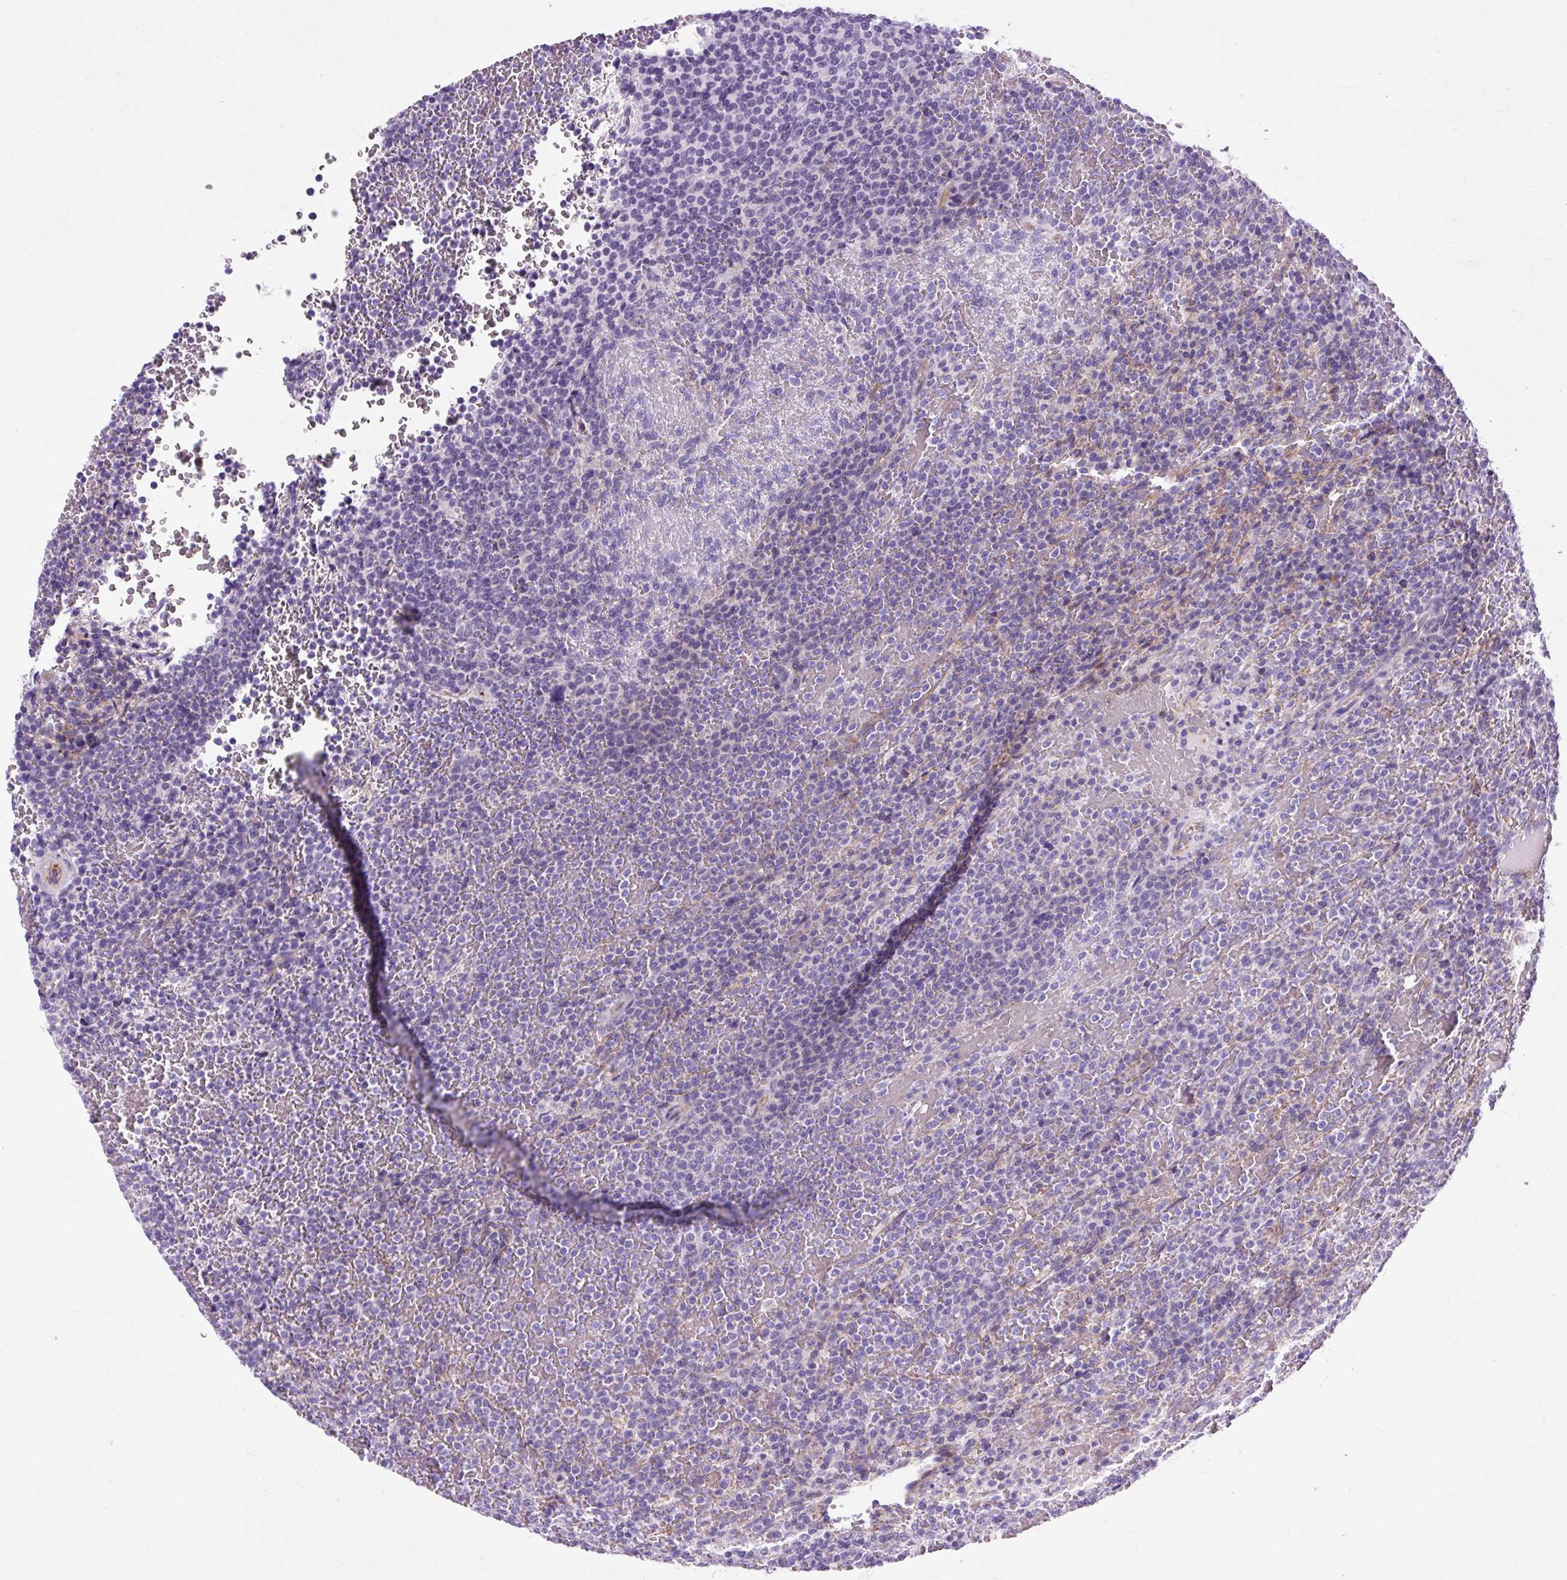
{"staining": {"intensity": "negative", "quantity": "none", "location": "none"}, "tissue": "lymphoma", "cell_type": "Tumor cells", "image_type": "cancer", "snomed": [{"axis": "morphology", "description": "Malignant lymphoma, non-Hodgkin's type, Low grade"}, {"axis": "topography", "description": "Spleen"}], "caption": "This is an immunohistochemistry (IHC) image of low-grade malignant lymphoma, non-Hodgkin's type. There is no positivity in tumor cells.", "gene": "OOEP", "patient": {"sex": "male", "age": 60}}